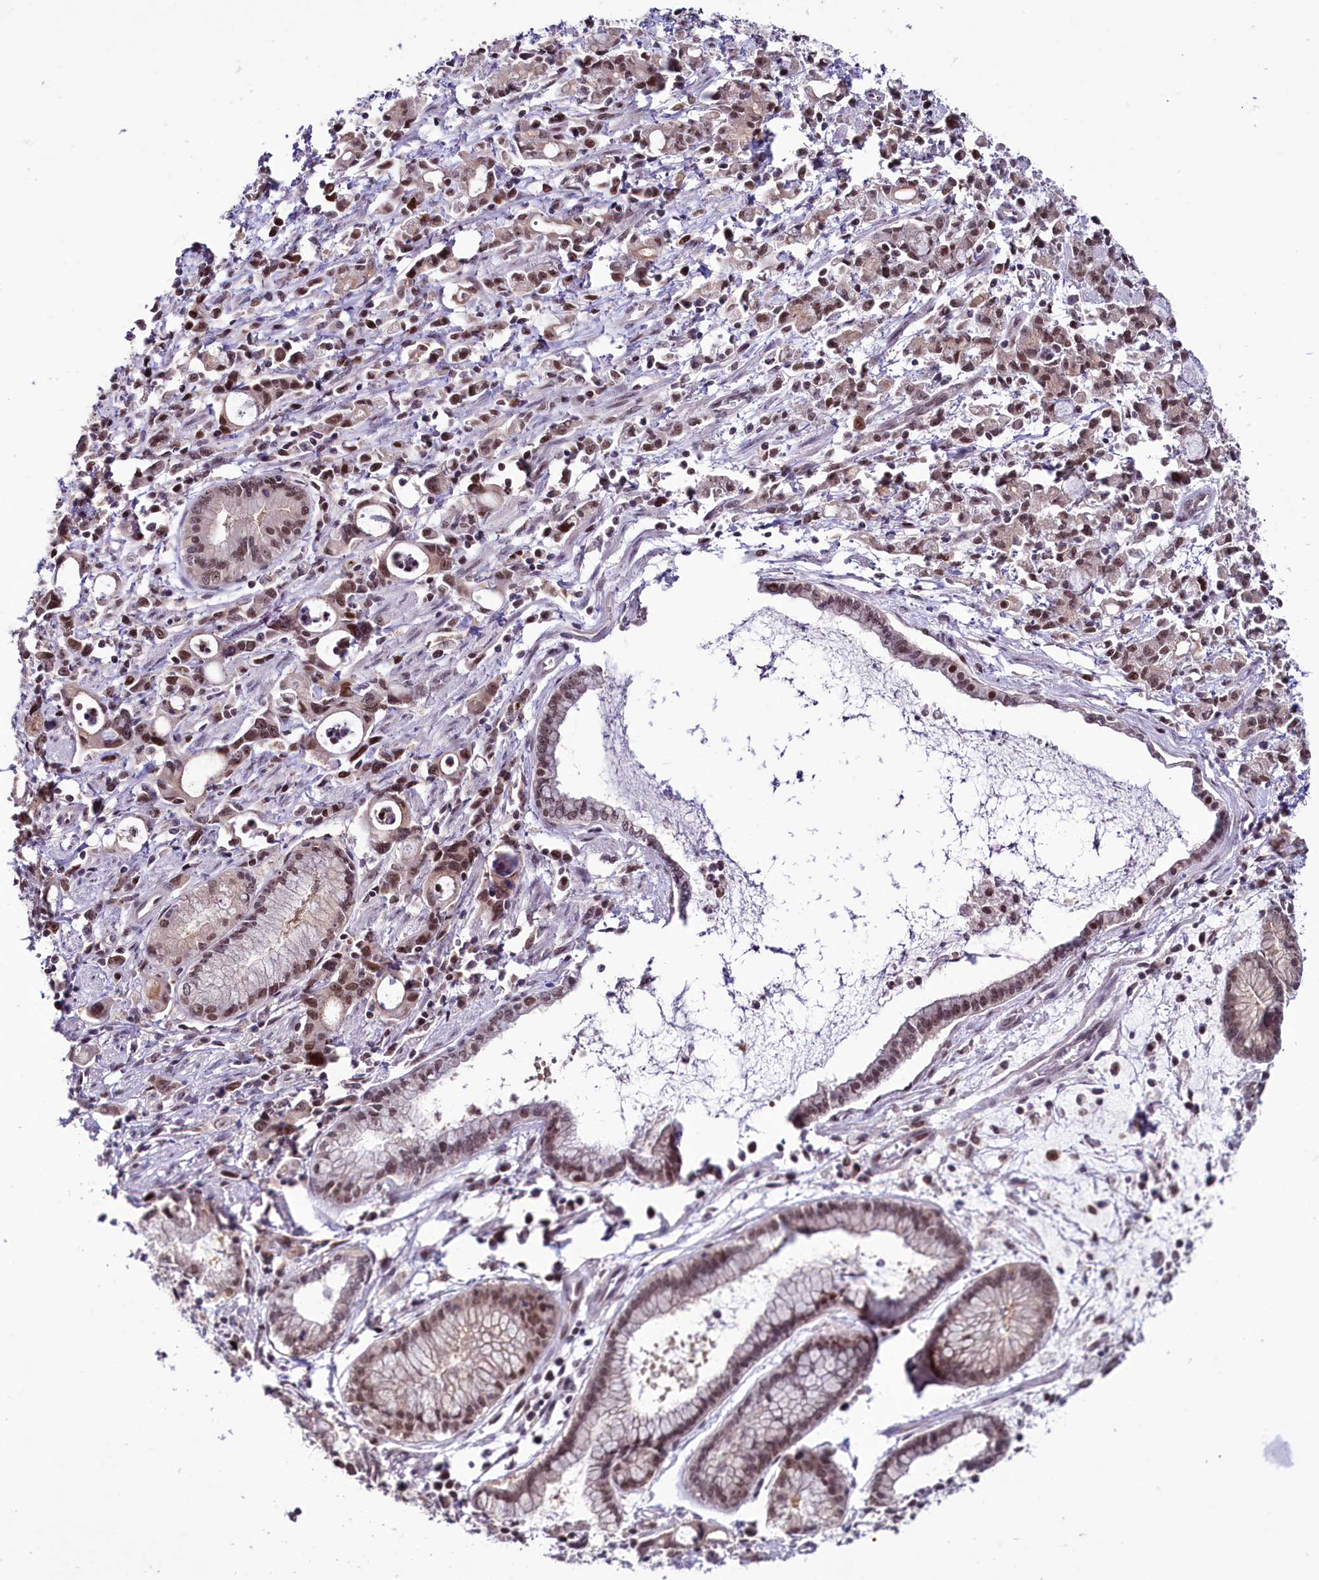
{"staining": {"intensity": "moderate", "quantity": ">75%", "location": "nuclear"}, "tissue": "stomach cancer", "cell_type": "Tumor cells", "image_type": "cancer", "snomed": [{"axis": "morphology", "description": "Adenocarcinoma, NOS"}, {"axis": "topography", "description": "Stomach, lower"}], "caption": "High-magnification brightfield microscopy of stomach cancer (adenocarcinoma) stained with DAB (3,3'-diaminobenzidine) (brown) and counterstained with hematoxylin (blue). tumor cells exhibit moderate nuclear positivity is appreciated in approximately>75% of cells.", "gene": "SCAF11", "patient": {"sex": "female", "age": 43}}